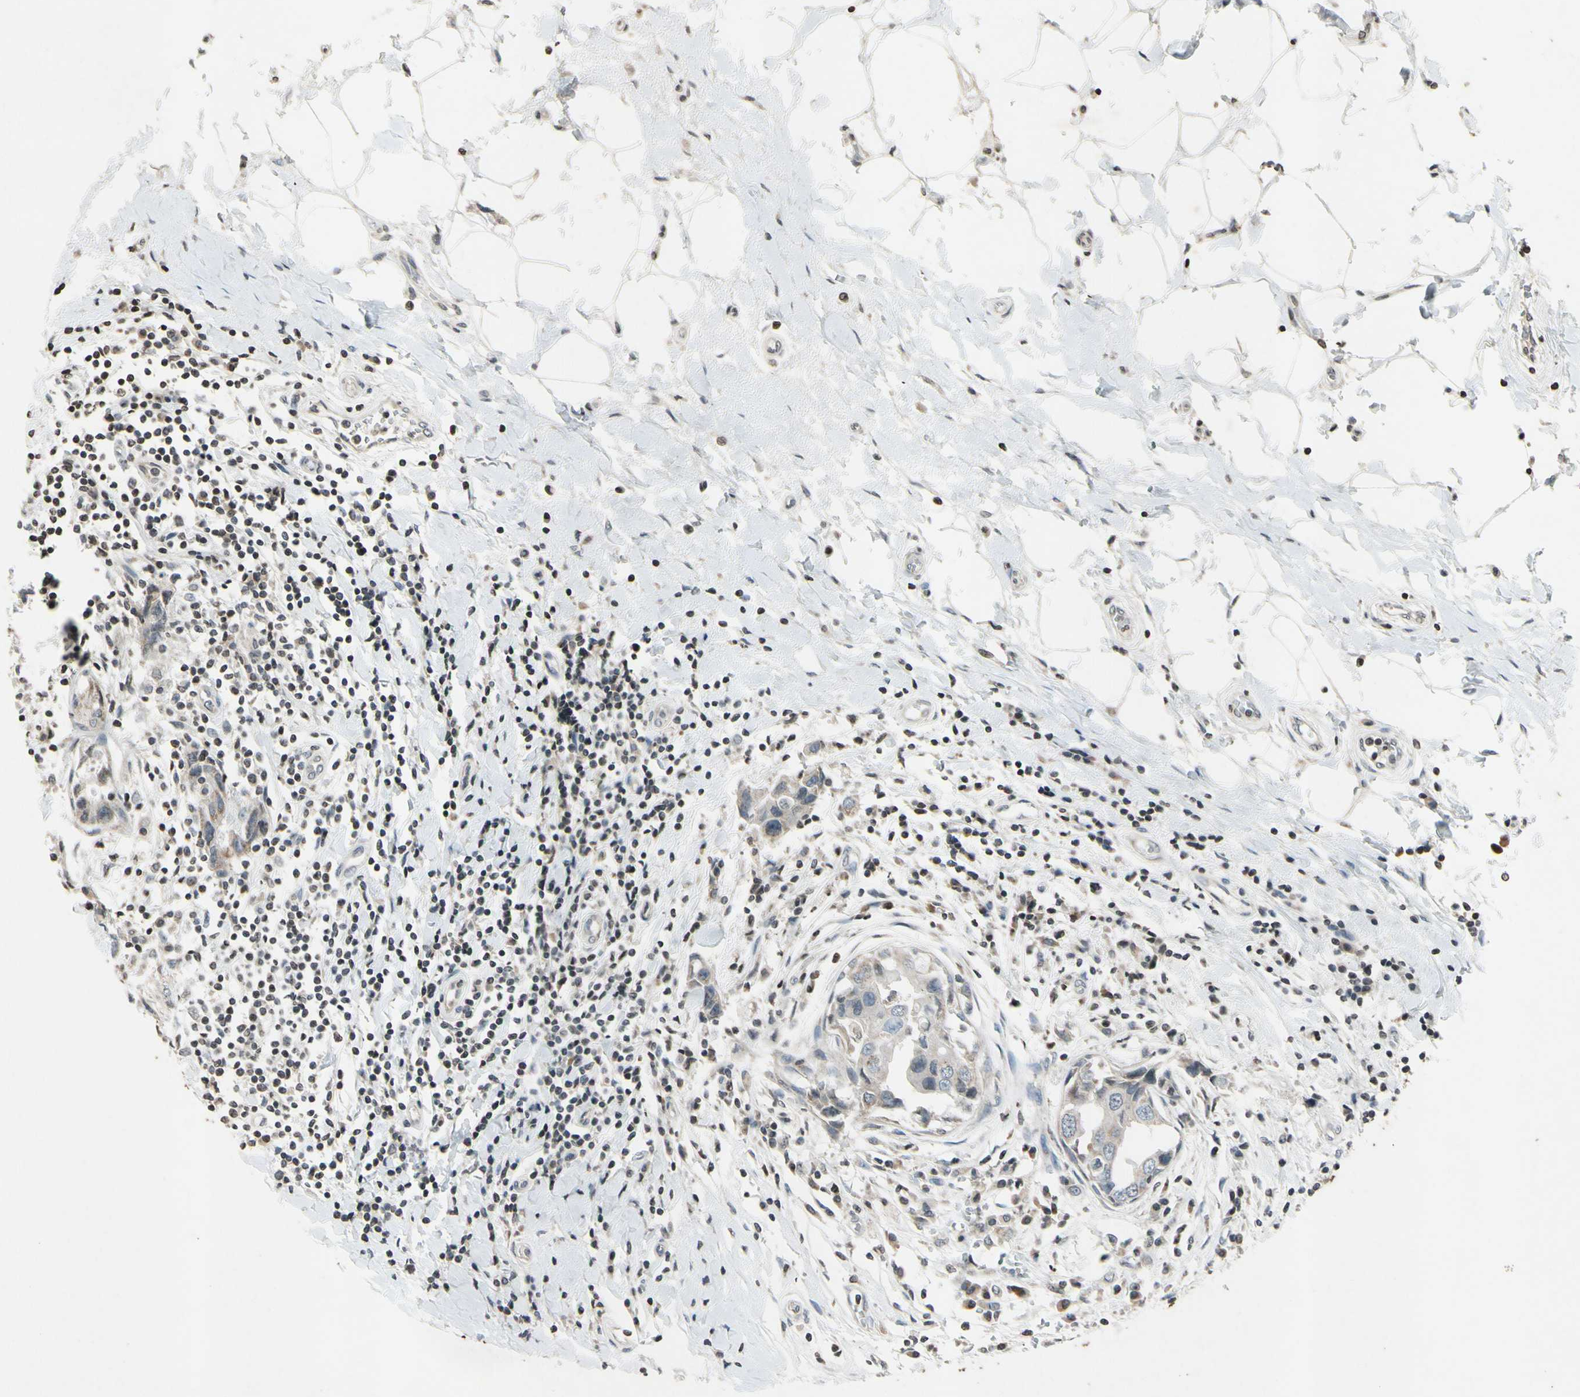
{"staining": {"intensity": "weak", "quantity": "25%-75%", "location": "cytoplasmic/membranous"}, "tissue": "breast cancer", "cell_type": "Tumor cells", "image_type": "cancer", "snomed": [{"axis": "morphology", "description": "Duct carcinoma"}, {"axis": "topography", "description": "Breast"}], "caption": "Immunohistochemical staining of breast cancer demonstrates low levels of weak cytoplasmic/membranous staining in about 25%-75% of tumor cells.", "gene": "CLDN11", "patient": {"sex": "female", "age": 27}}